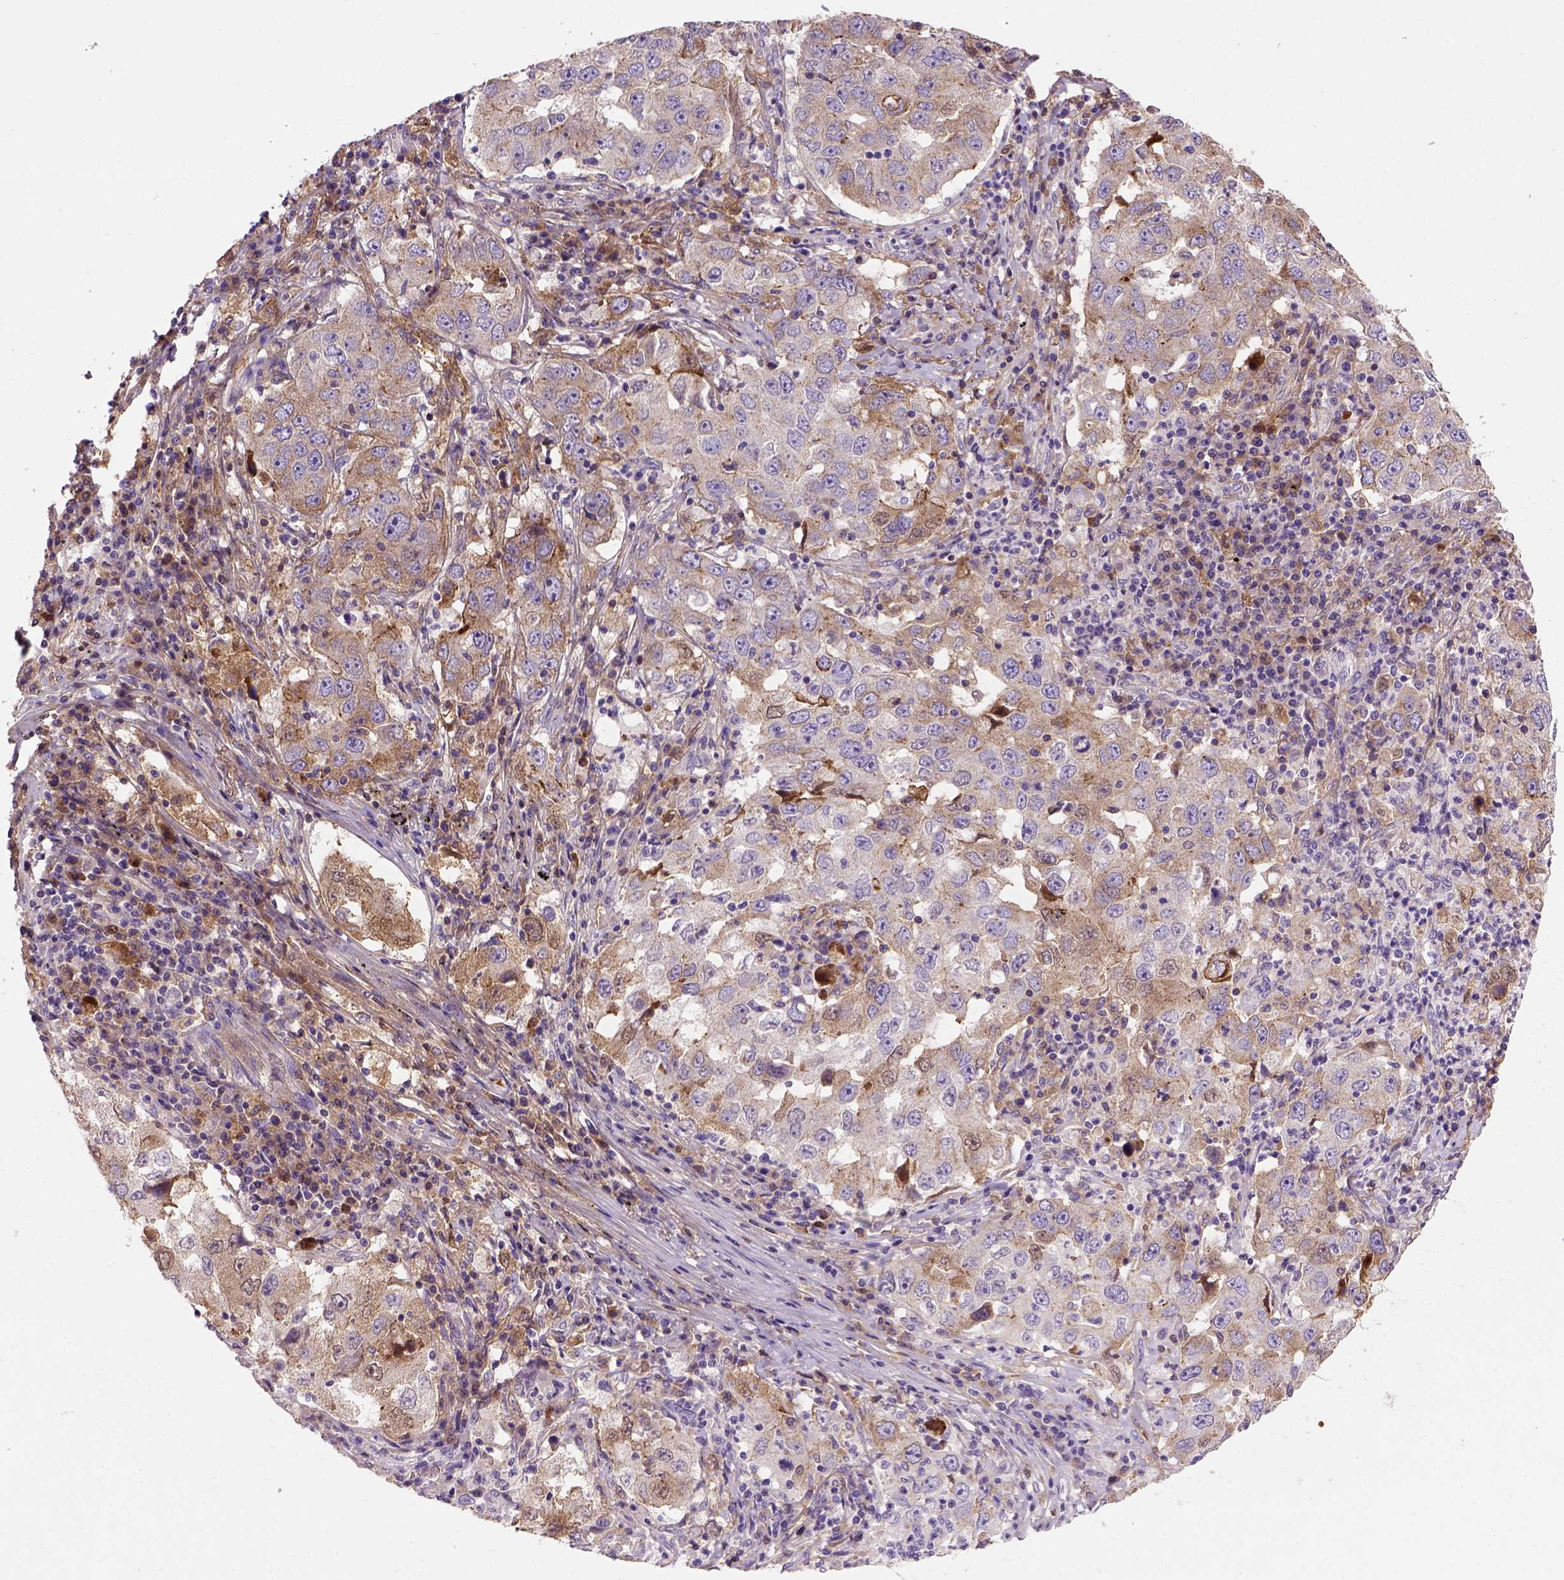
{"staining": {"intensity": "moderate", "quantity": "25%-75%", "location": "cytoplasmic/membranous"}, "tissue": "lung cancer", "cell_type": "Tumor cells", "image_type": "cancer", "snomed": [{"axis": "morphology", "description": "Adenocarcinoma, NOS"}, {"axis": "topography", "description": "Lung"}], "caption": "IHC image of lung cancer (adenocarcinoma) stained for a protein (brown), which displays medium levels of moderate cytoplasmic/membranous expression in about 25%-75% of tumor cells.", "gene": "CDH1", "patient": {"sex": "male", "age": 73}}